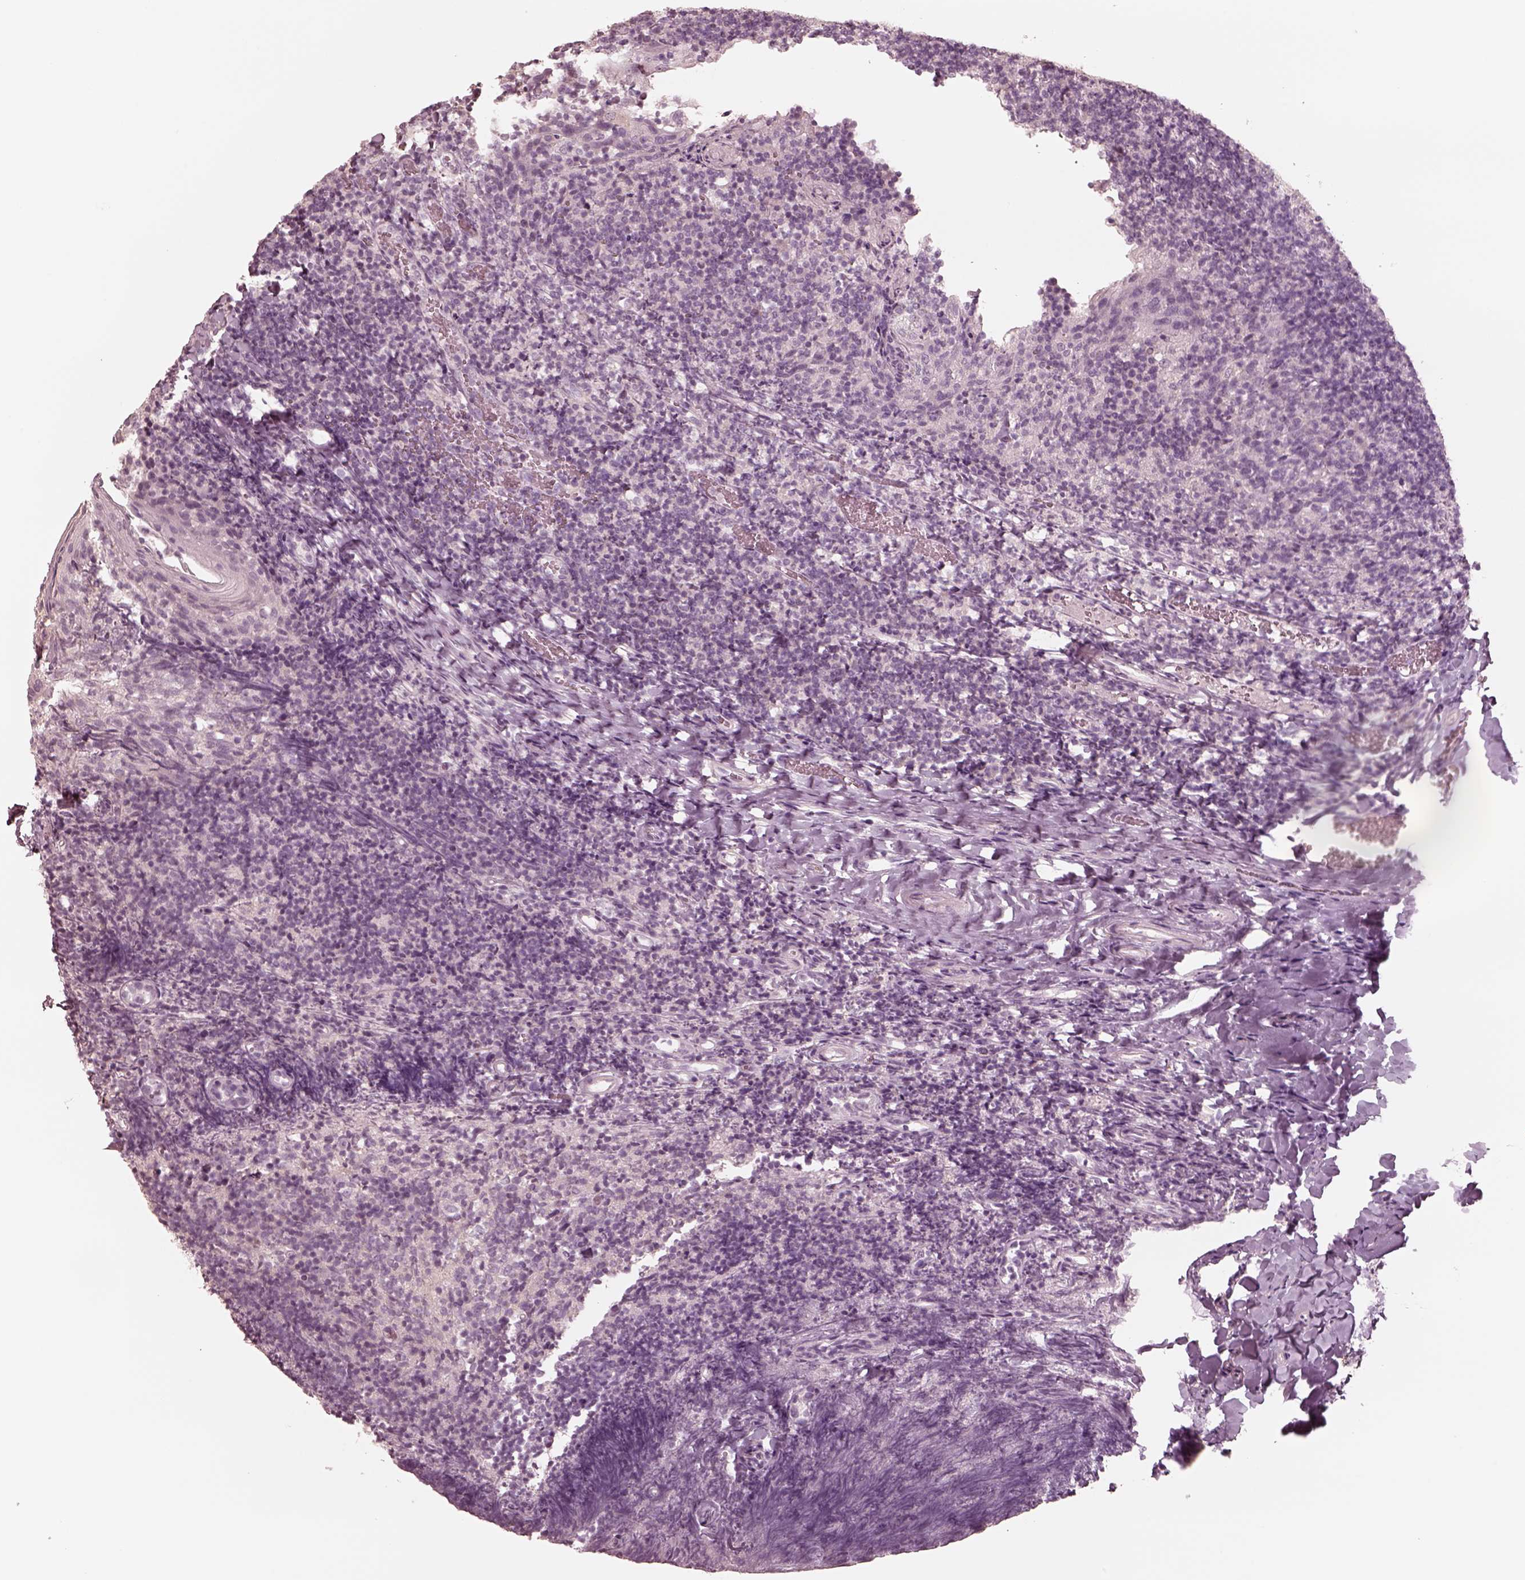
{"staining": {"intensity": "negative", "quantity": "none", "location": "none"}, "tissue": "tonsil", "cell_type": "Germinal center cells", "image_type": "normal", "snomed": [{"axis": "morphology", "description": "Normal tissue, NOS"}, {"axis": "topography", "description": "Tonsil"}], "caption": "IHC histopathology image of benign tonsil: human tonsil stained with DAB demonstrates no significant protein expression in germinal center cells.", "gene": "DNAAF9", "patient": {"sex": "female", "age": 10}}